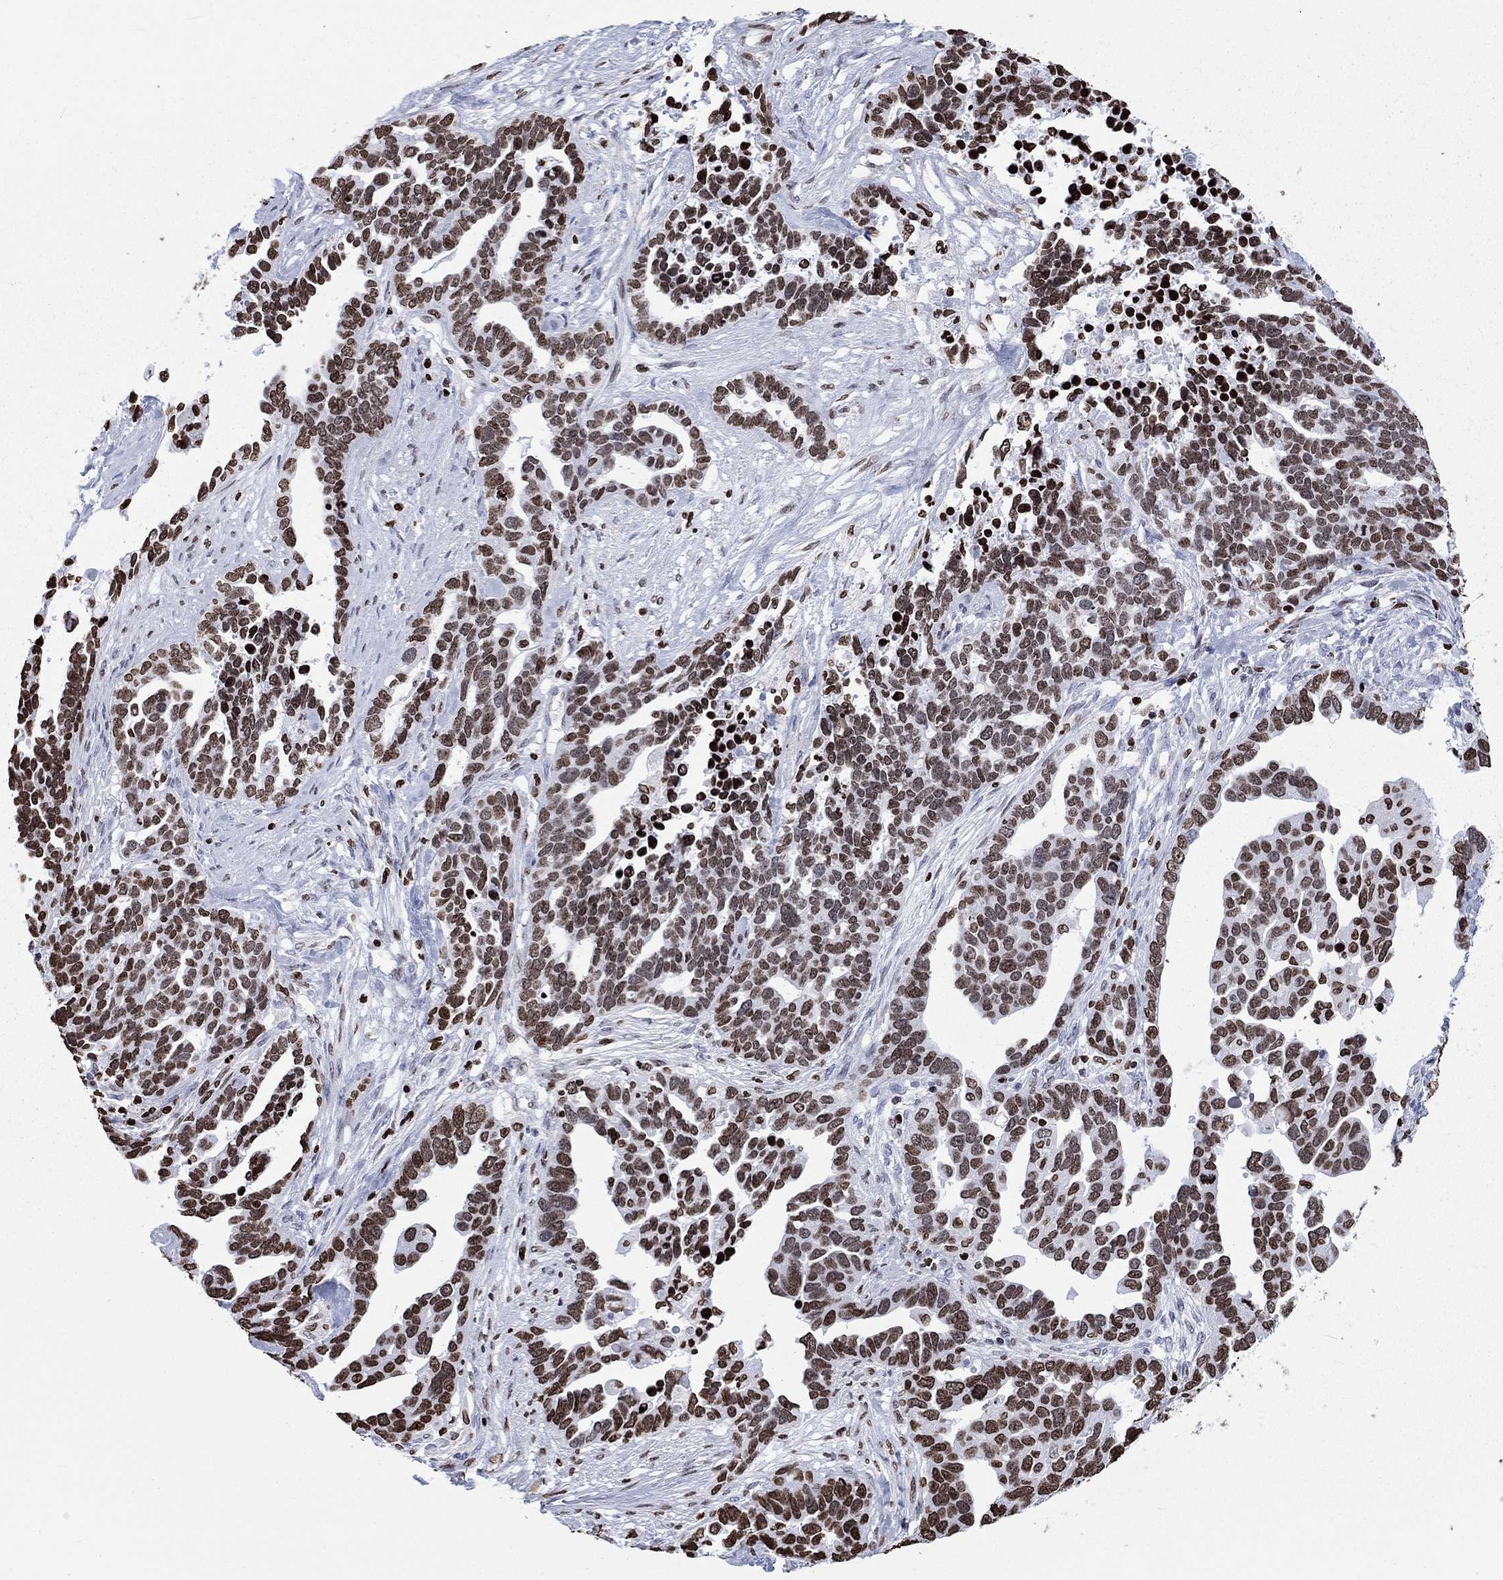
{"staining": {"intensity": "strong", "quantity": "25%-75%", "location": "nuclear"}, "tissue": "ovarian cancer", "cell_type": "Tumor cells", "image_type": "cancer", "snomed": [{"axis": "morphology", "description": "Cystadenocarcinoma, serous, NOS"}, {"axis": "topography", "description": "Ovary"}], "caption": "An image of human ovarian cancer stained for a protein exhibits strong nuclear brown staining in tumor cells.", "gene": "H1-5", "patient": {"sex": "female", "age": 54}}